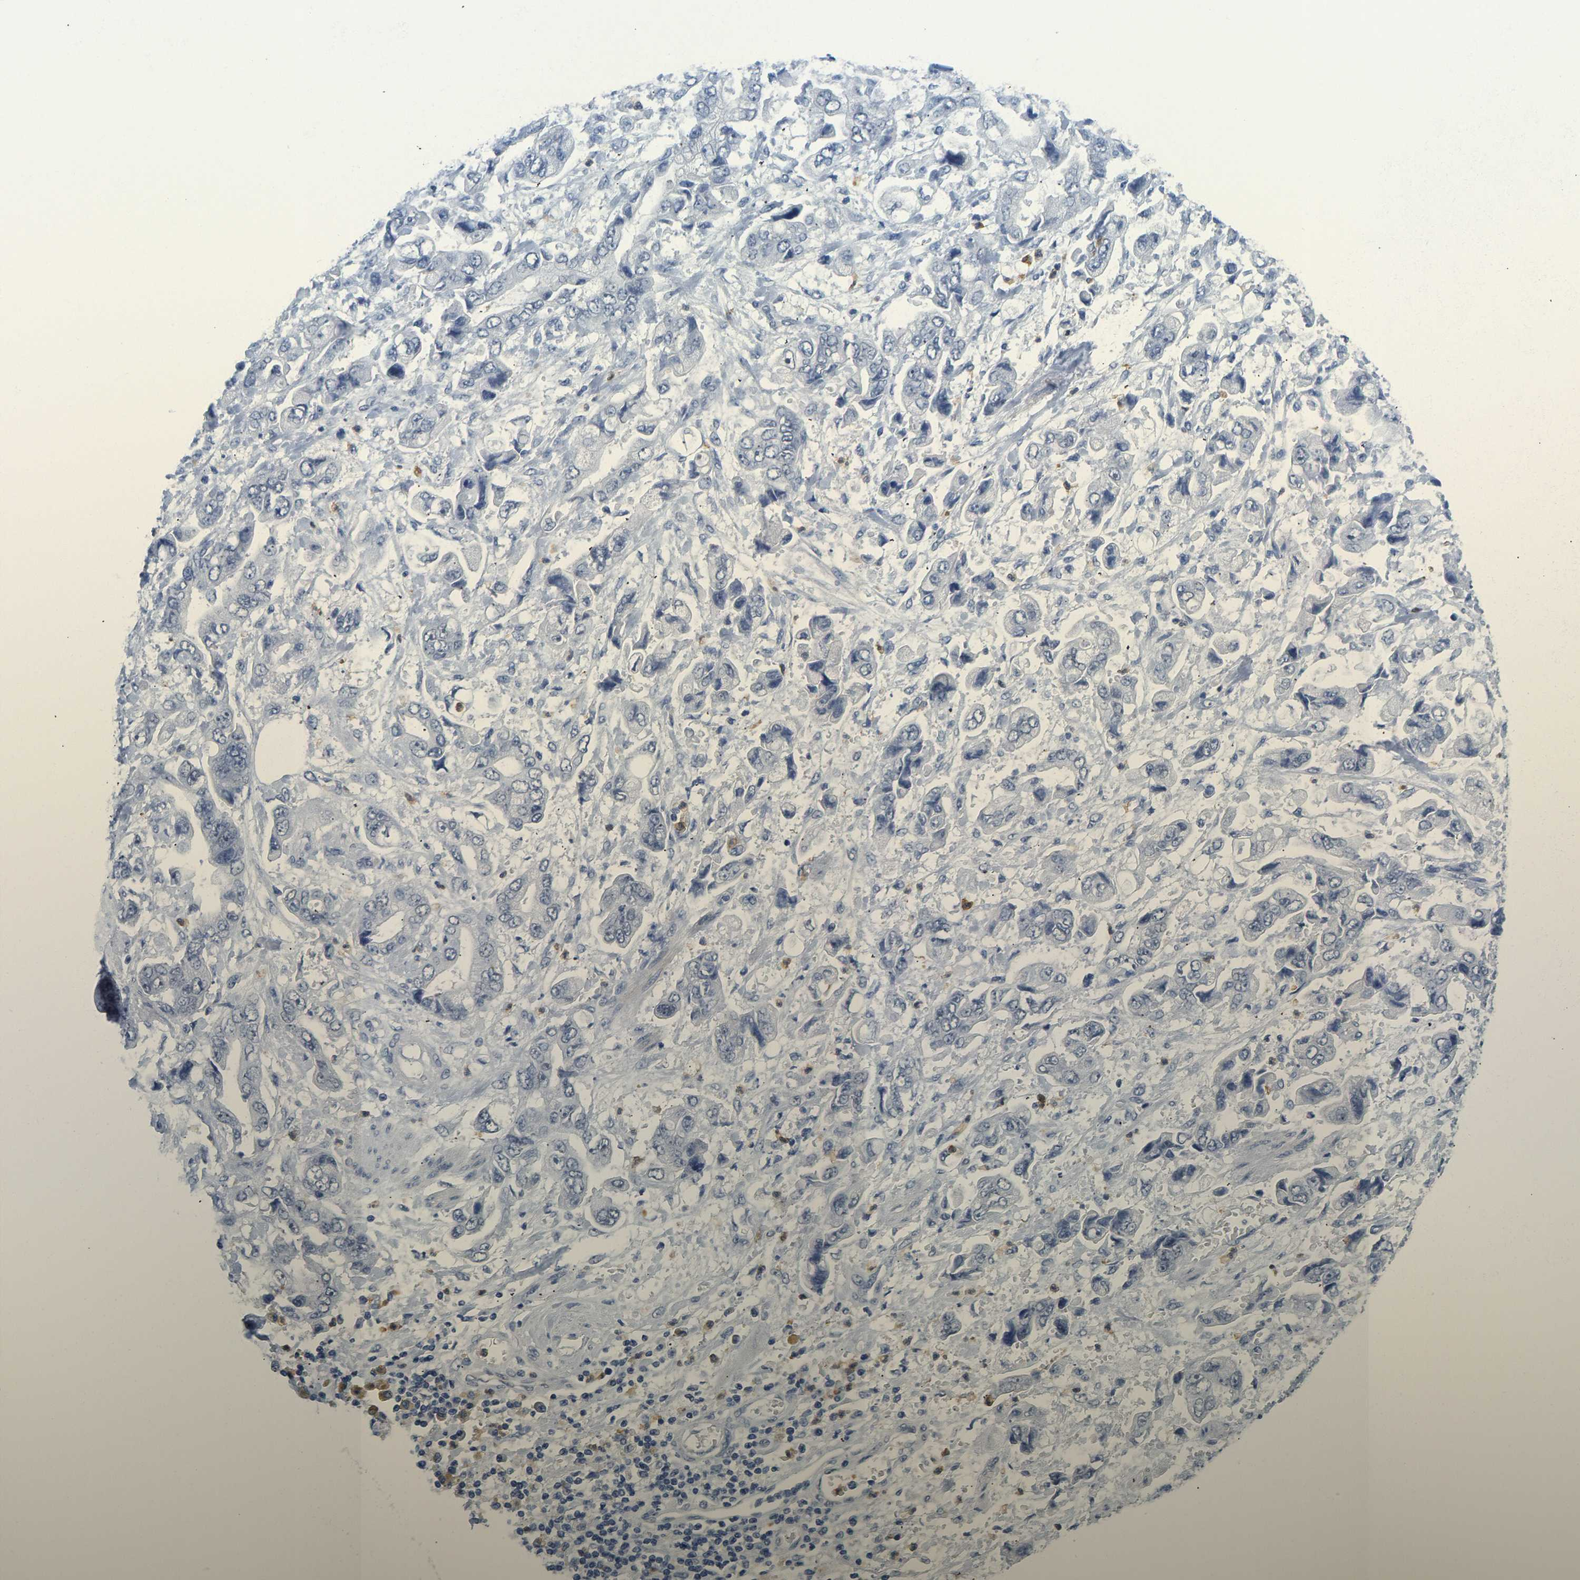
{"staining": {"intensity": "negative", "quantity": "none", "location": "none"}, "tissue": "stomach cancer", "cell_type": "Tumor cells", "image_type": "cancer", "snomed": [{"axis": "morphology", "description": "Normal tissue, NOS"}, {"axis": "morphology", "description": "Adenocarcinoma, NOS"}, {"axis": "topography", "description": "Stomach"}], "caption": "IHC histopathology image of stomach cancer stained for a protein (brown), which reveals no expression in tumor cells.", "gene": "TXNDC2", "patient": {"sex": "male", "age": 62}}